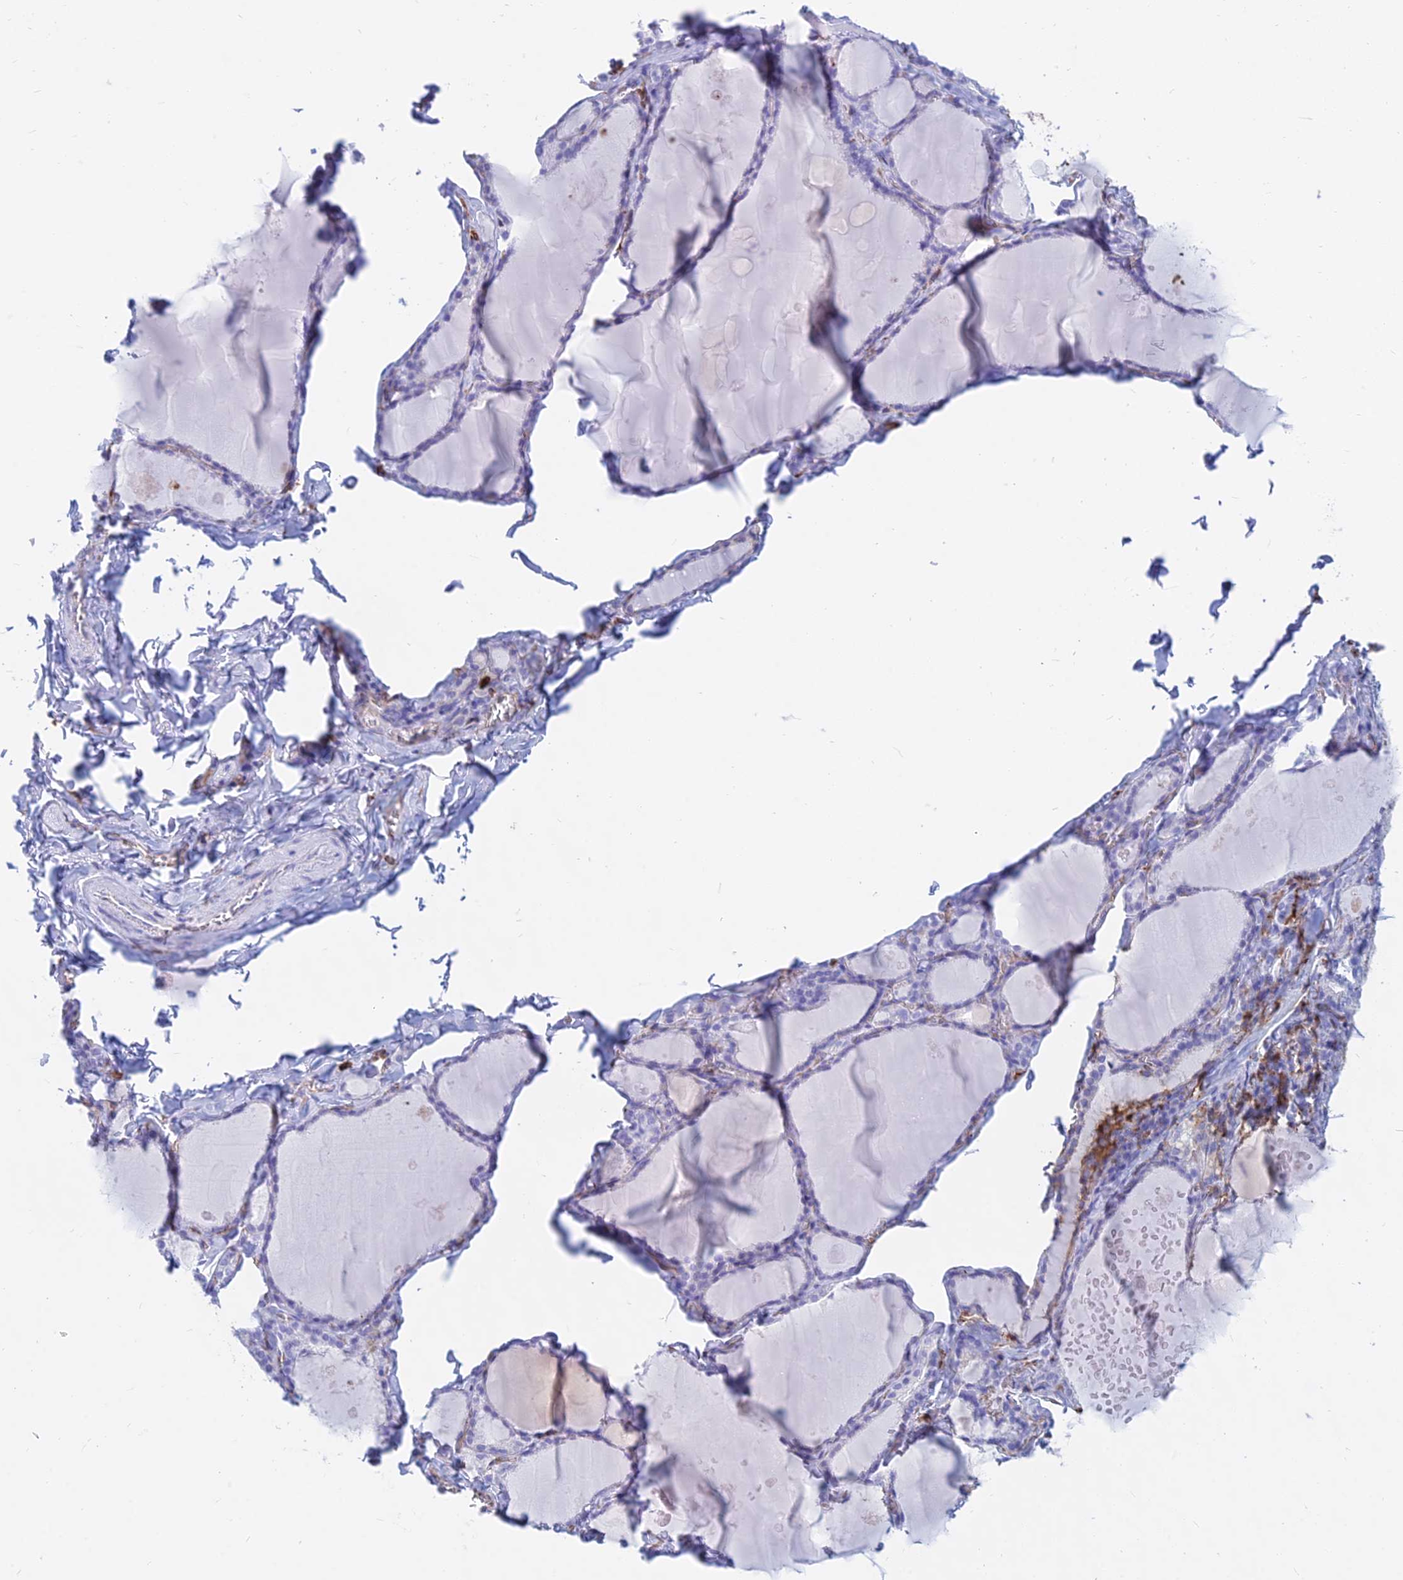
{"staining": {"intensity": "negative", "quantity": "none", "location": "none"}, "tissue": "thyroid gland", "cell_type": "Glandular cells", "image_type": "normal", "snomed": [{"axis": "morphology", "description": "Normal tissue, NOS"}, {"axis": "topography", "description": "Thyroid gland"}], "caption": "This is an immunohistochemistry (IHC) image of normal human thyroid gland. There is no staining in glandular cells.", "gene": "HLA", "patient": {"sex": "male", "age": 56}}